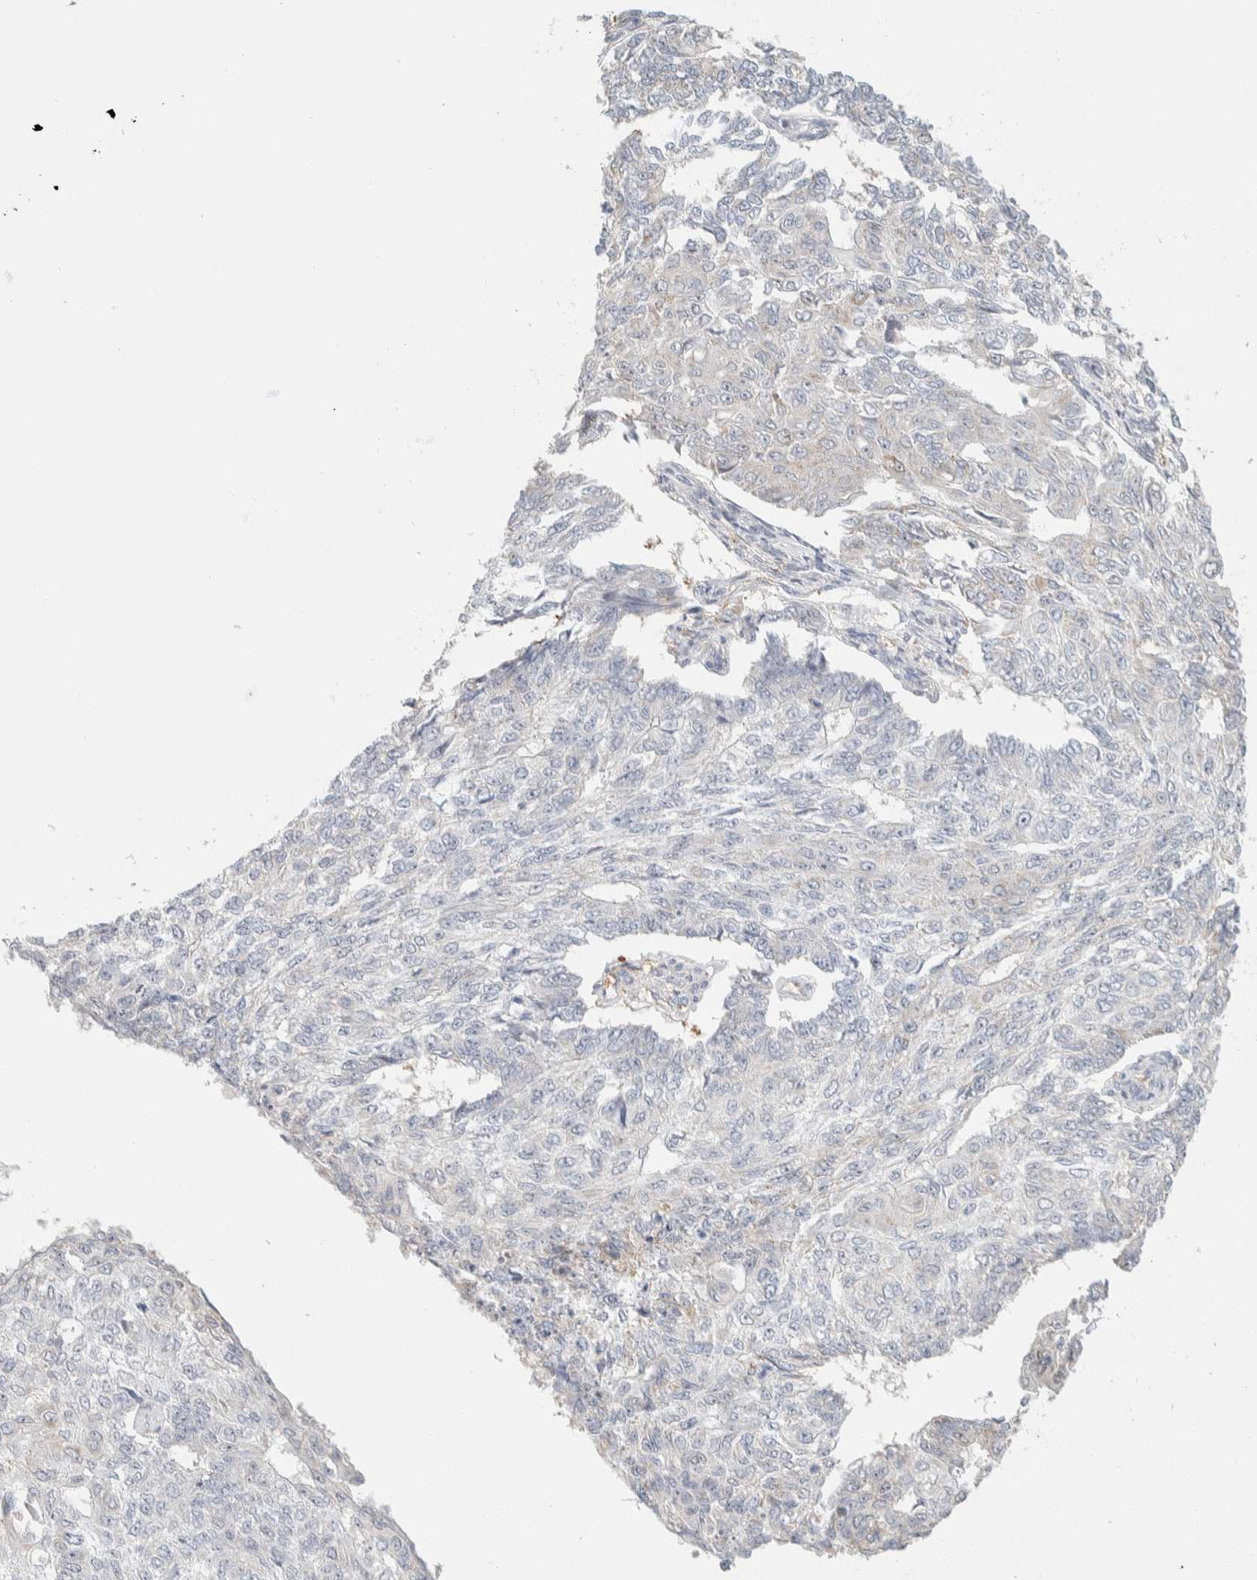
{"staining": {"intensity": "negative", "quantity": "none", "location": "none"}, "tissue": "endometrial cancer", "cell_type": "Tumor cells", "image_type": "cancer", "snomed": [{"axis": "morphology", "description": "Adenocarcinoma, NOS"}, {"axis": "topography", "description": "Endometrium"}], "caption": "Immunohistochemistry photomicrograph of endometrial cancer stained for a protein (brown), which reveals no staining in tumor cells. (DAB (3,3'-diaminobenzidine) immunohistochemistry with hematoxylin counter stain).", "gene": "HDHD3", "patient": {"sex": "female", "age": 32}}